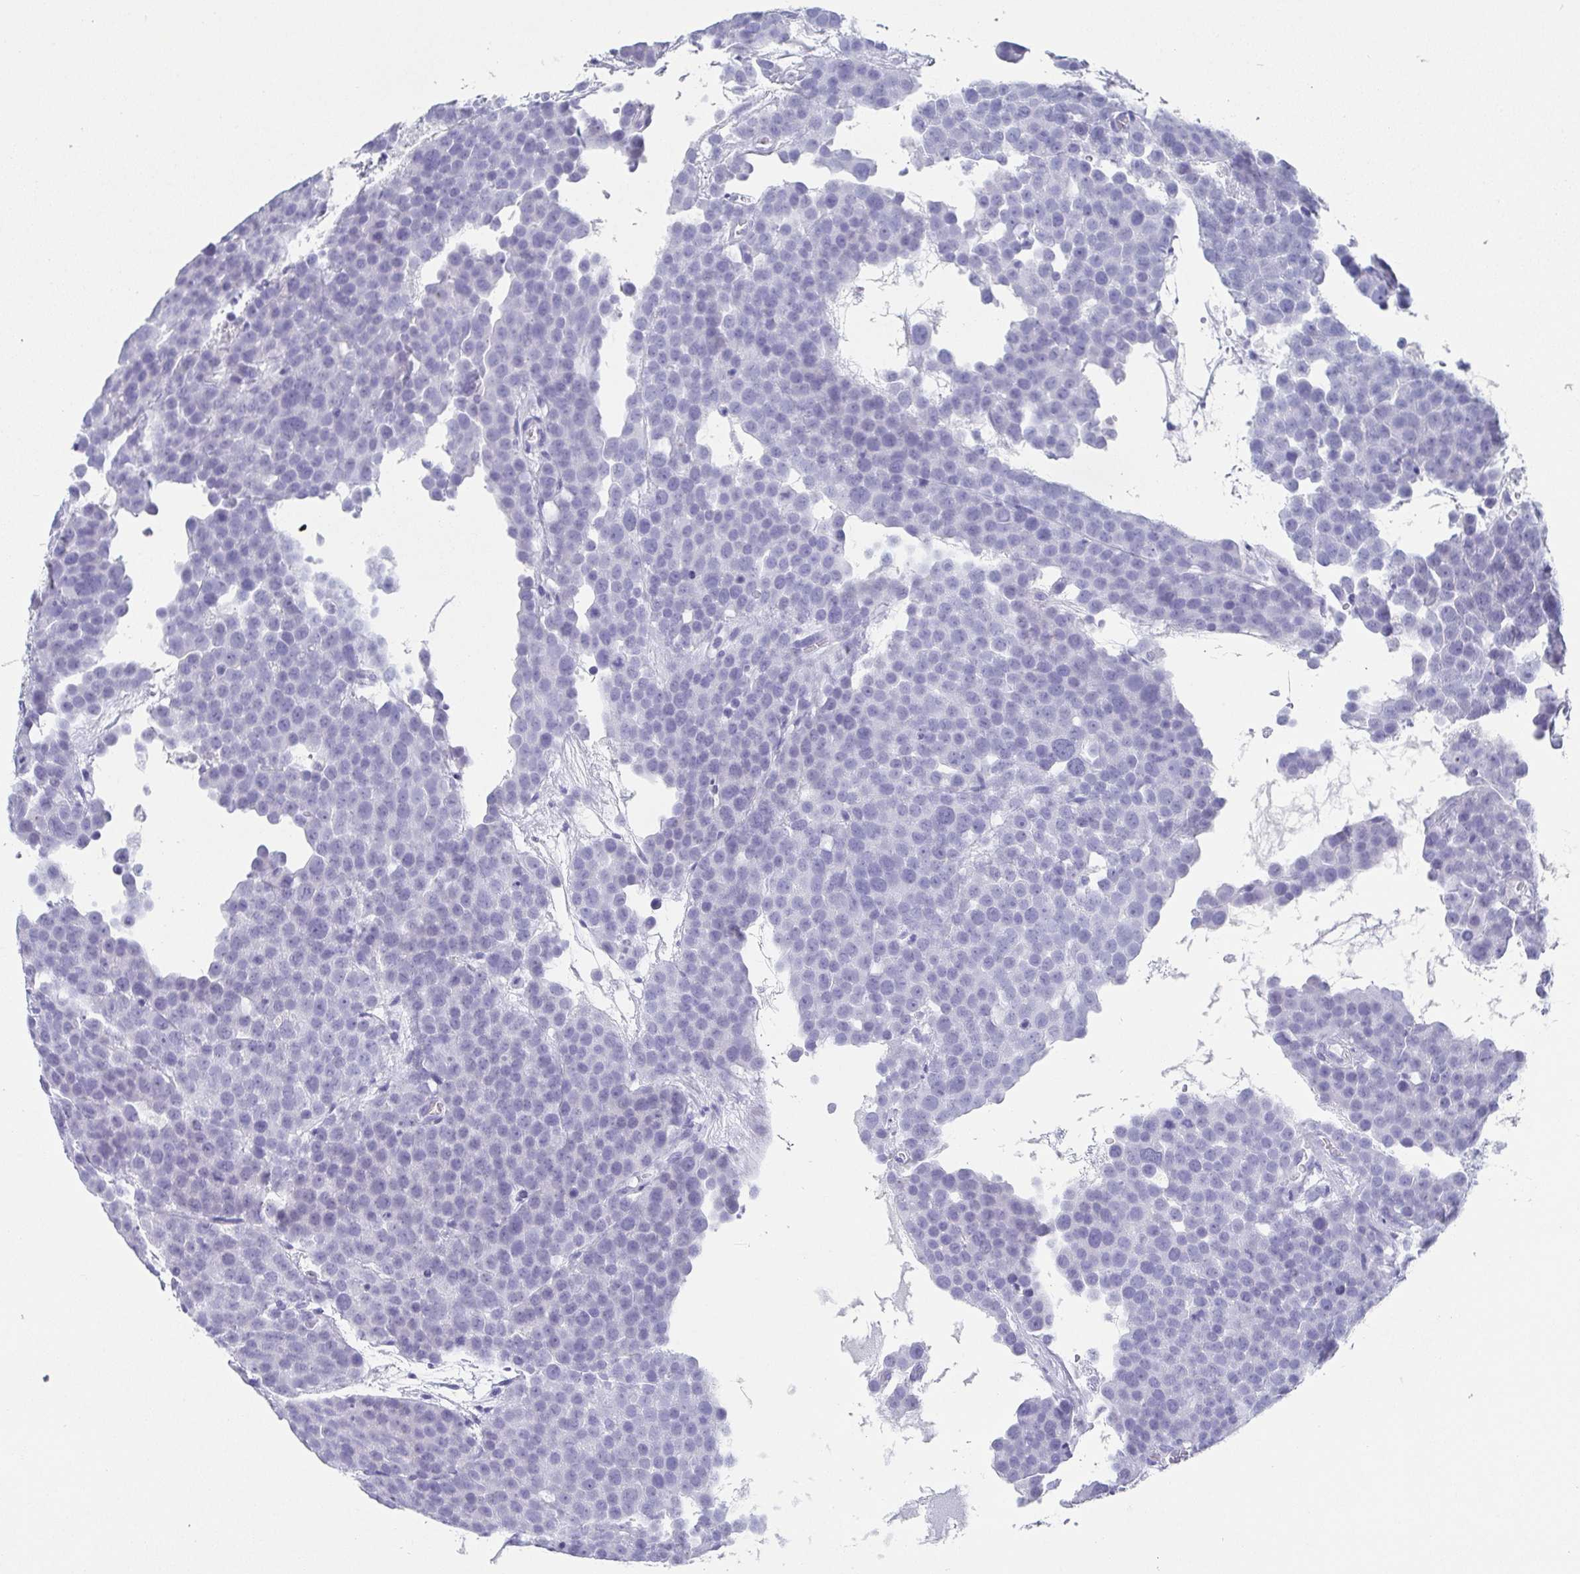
{"staining": {"intensity": "negative", "quantity": "none", "location": "none"}, "tissue": "testis cancer", "cell_type": "Tumor cells", "image_type": "cancer", "snomed": [{"axis": "morphology", "description": "Seminoma, NOS"}, {"axis": "topography", "description": "Testis"}], "caption": "Immunohistochemistry of testis seminoma reveals no staining in tumor cells.", "gene": "SCGN", "patient": {"sex": "male", "age": 71}}